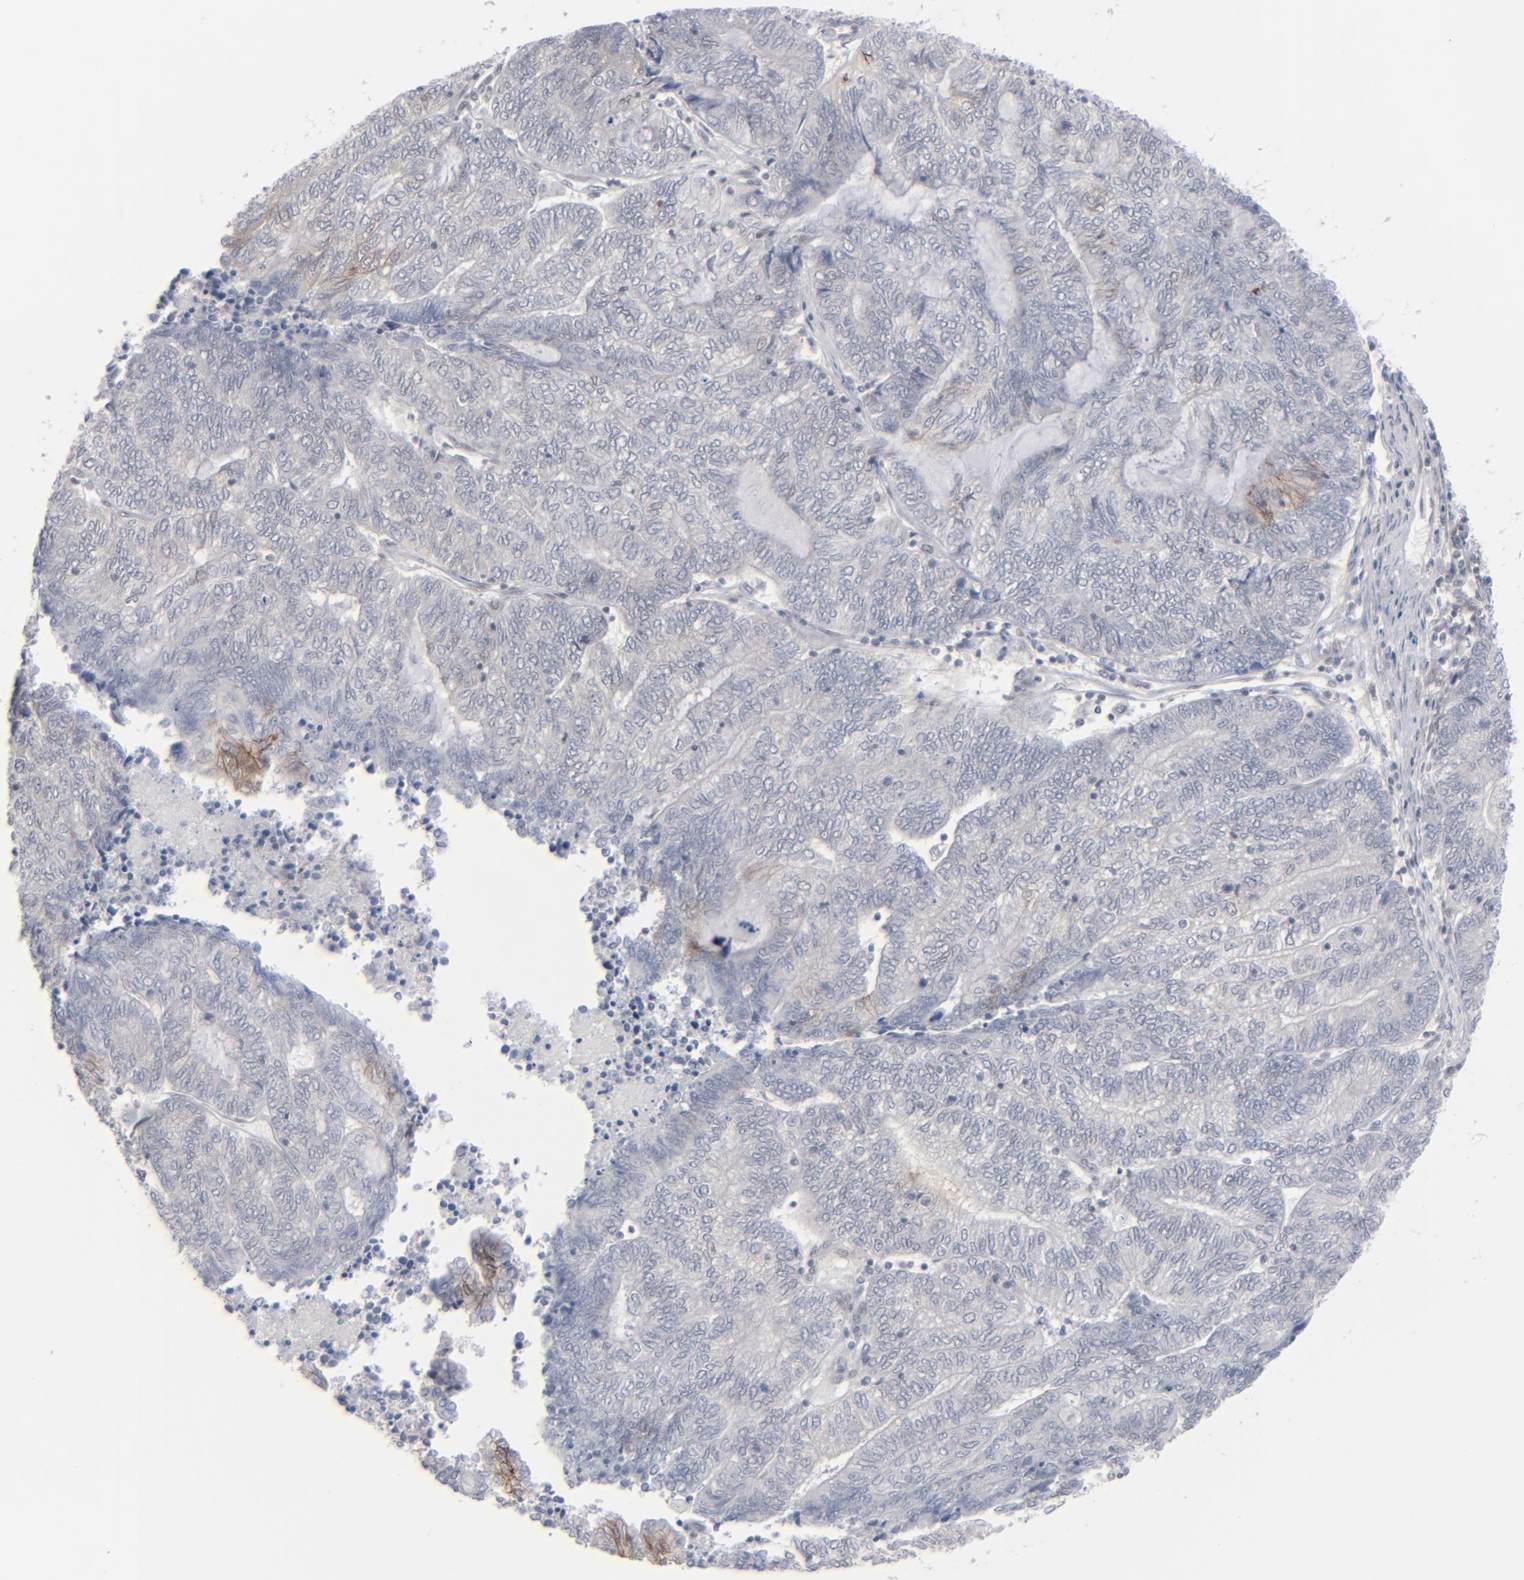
{"staining": {"intensity": "negative", "quantity": "none", "location": "none"}, "tissue": "endometrial cancer", "cell_type": "Tumor cells", "image_type": "cancer", "snomed": [{"axis": "morphology", "description": "Adenocarcinoma, NOS"}, {"axis": "topography", "description": "Uterus"}, {"axis": "topography", "description": "Endometrium"}], "caption": "Immunohistochemistry (IHC) of human adenocarcinoma (endometrial) shows no staining in tumor cells. Brightfield microscopy of IHC stained with DAB (brown) and hematoxylin (blue), captured at high magnification.", "gene": "IRF9", "patient": {"sex": "female", "age": 70}}